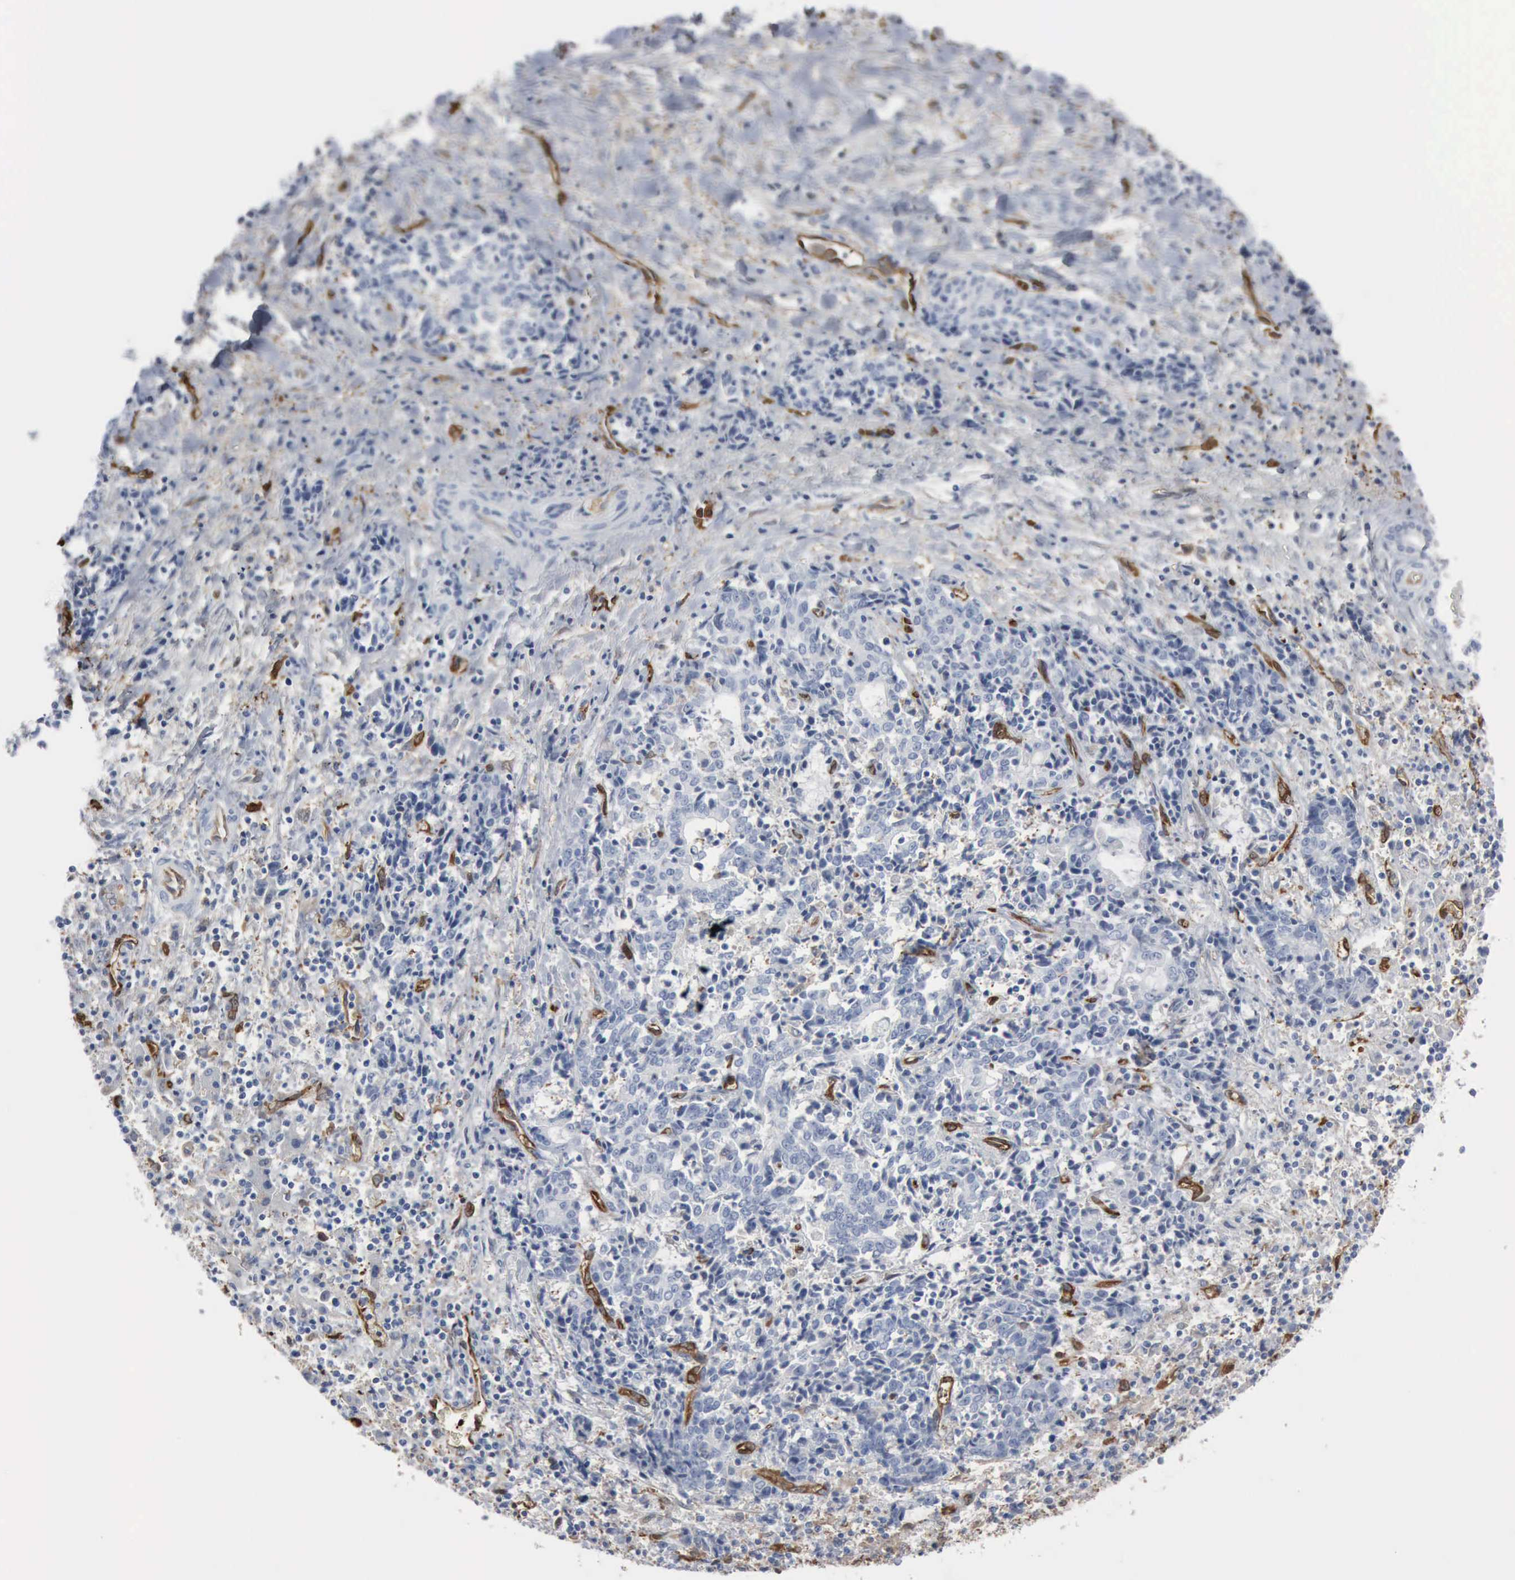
{"staining": {"intensity": "negative", "quantity": "none", "location": "none"}, "tissue": "liver cancer", "cell_type": "Tumor cells", "image_type": "cancer", "snomed": [{"axis": "morphology", "description": "Cholangiocarcinoma"}, {"axis": "topography", "description": "Liver"}], "caption": "High power microscopy histopathology image of an immunohistochemistry (IHC) photomicrograph of liver cancer (cholangiocarcinoma), revealing no significant staining in tumor cells.", "gene": "FSCN1", "patient": {"sex": "male", "age": 57}}